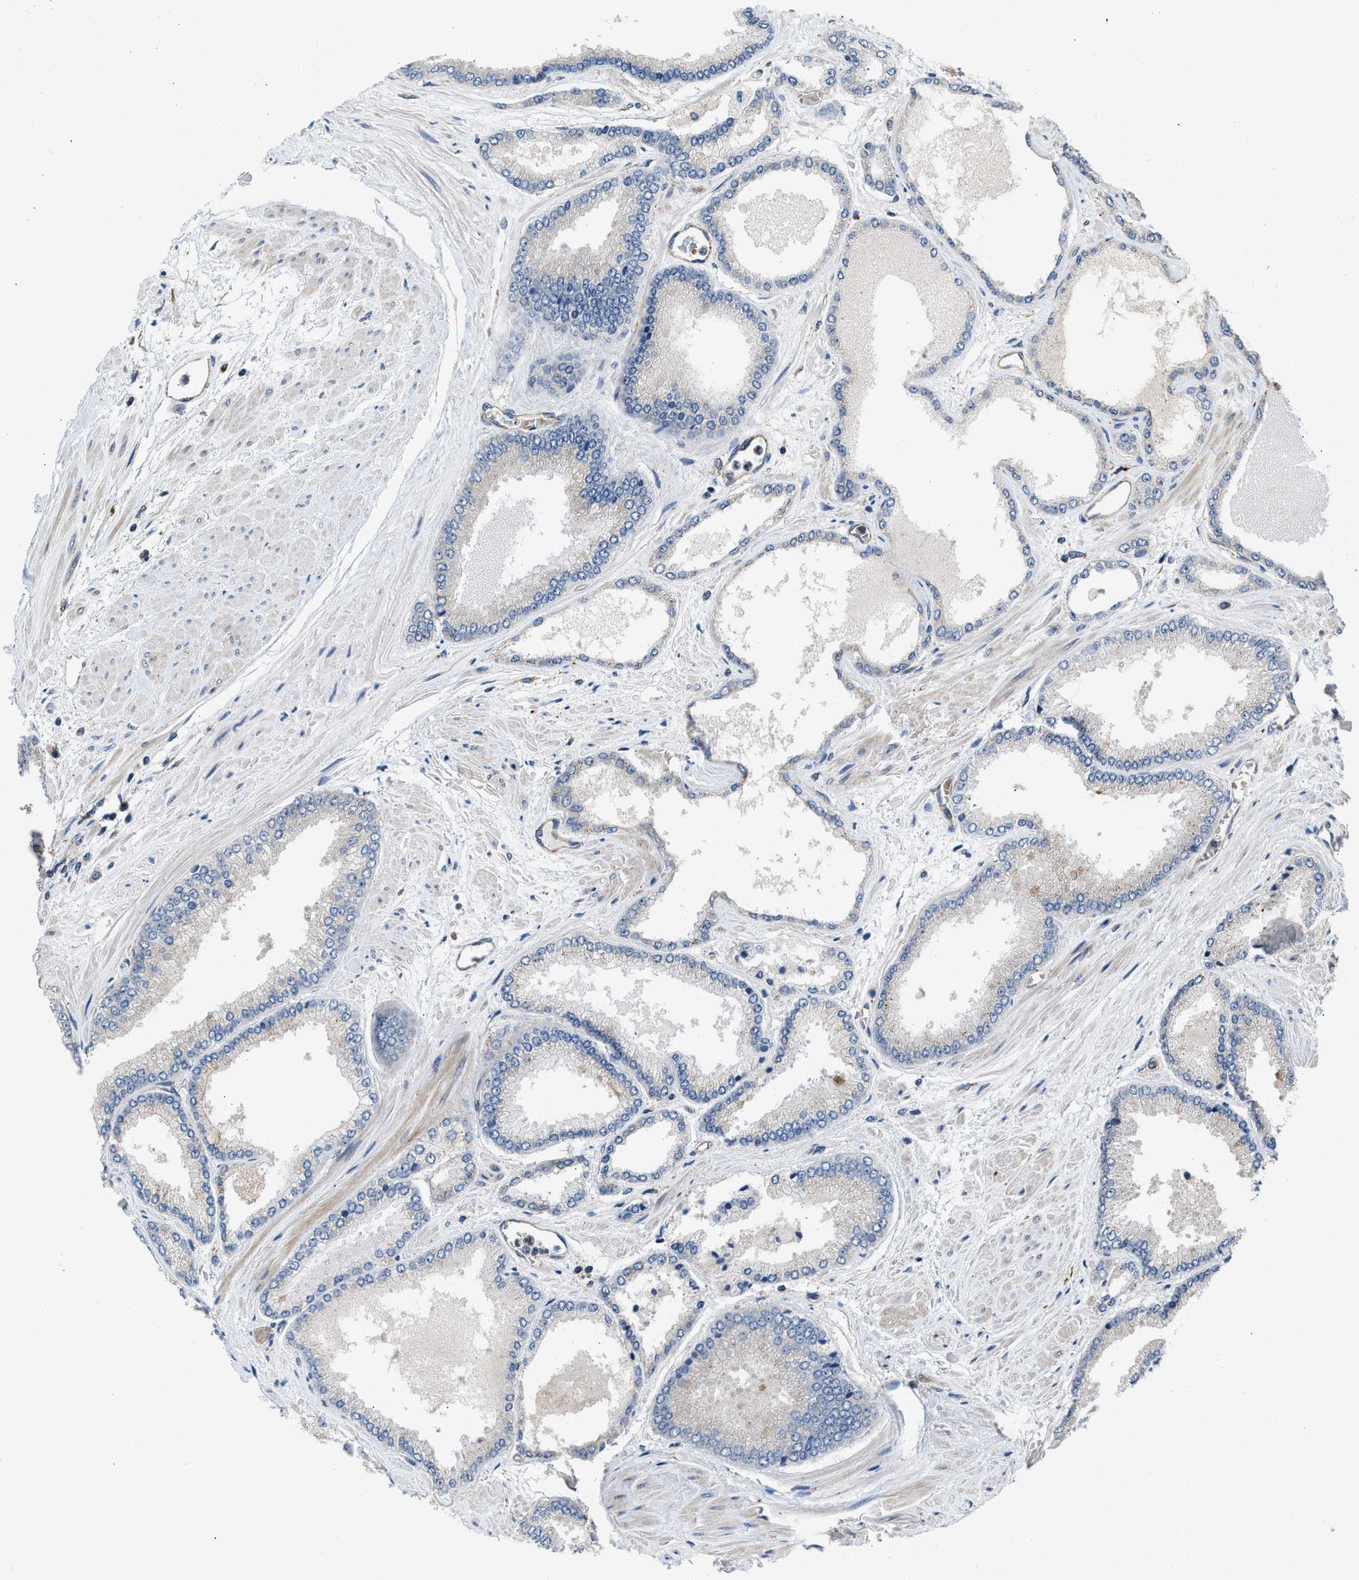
{"staining": {"intensity": "moderate", "quantity": "<25%", "location": "cytoplasmic/membranous"}, "tissue": "prostate cancer", "cell_type": "Tumor cells", "image_type": "cancer", "snomed": [{"axis": "morphology", "description": "Adenocarcinoma, High grade"}, {"axis": "topography", "description": "Prostate"}], "caption": "Protein analysis of prostate cancer (high-grade adenocarcinoma) tissue reveals moderate cytoplasmic/membranous staining in about <25% of tumor cells.", "gene": "GPATCH2L", "patient": {"sex": "male", "age": 61}}